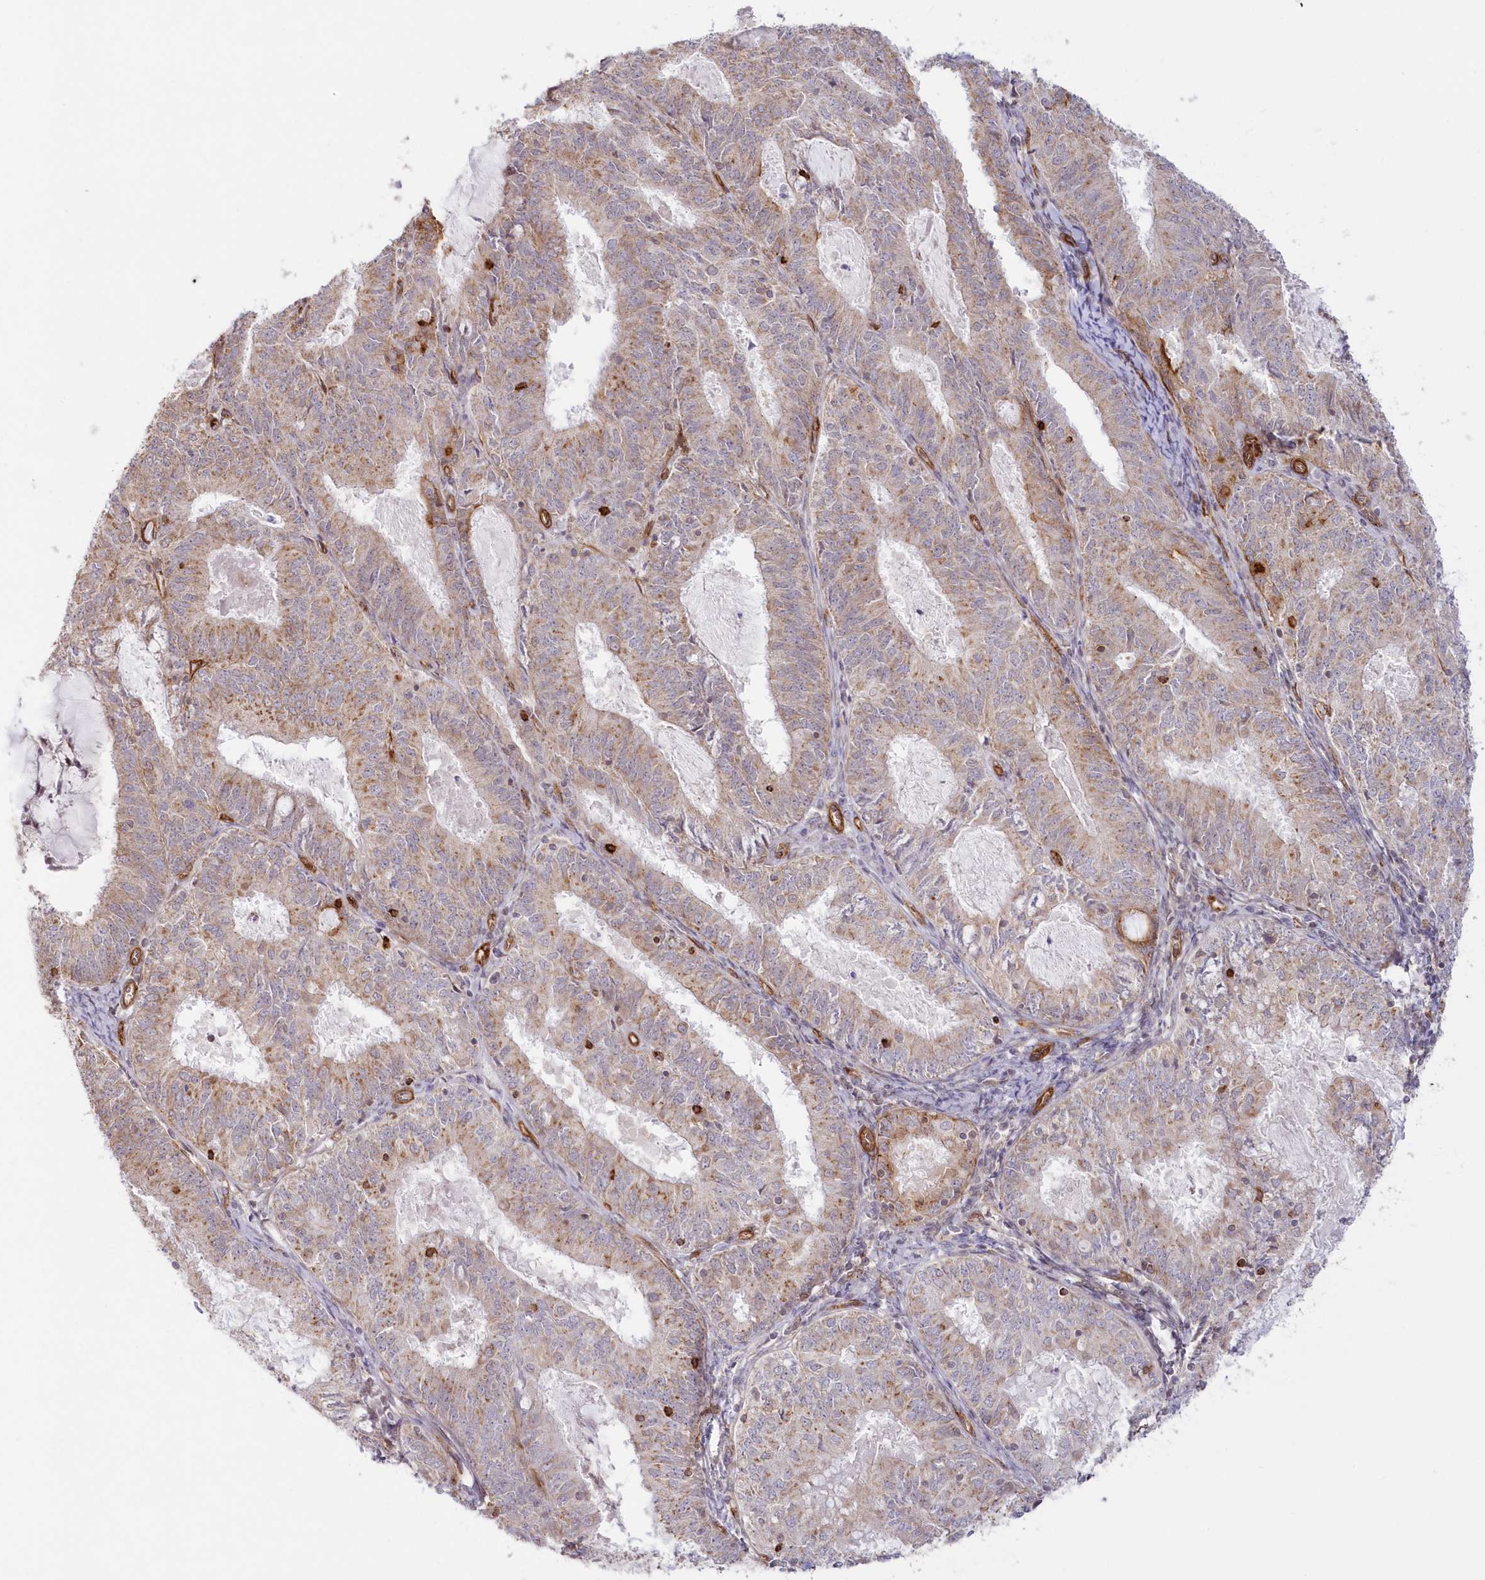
{"staining": {"intensity": "moderate", "quantity": "25%-75%", "location": "cytoplasmic/membranous"}, "tissue": "endometrial cancer", "cell_type": "Tumor cells", "image_type": "cancer", "snomed": [{"axis": "morphology", "description": "Adenocarcinoma, NOS"}, {"axis": "topography", "description": "Endometrium"}], "caption": "Immunohistochemistry staining of endometrial cancer, which displays medium levels of moderate cytoplasmic/membranous expression in about 25%-75% of tumor cells indicating moderate cytoplasmic/membranous protein expression. The staining was performed using DAB (3,3'-diaminobenzidine) (brown) for protein detection and nuclei were counterstained in hematoxylin (blue).", "gene": "AFAP1L2", "patient": {"sex": "female", "age": 57}}